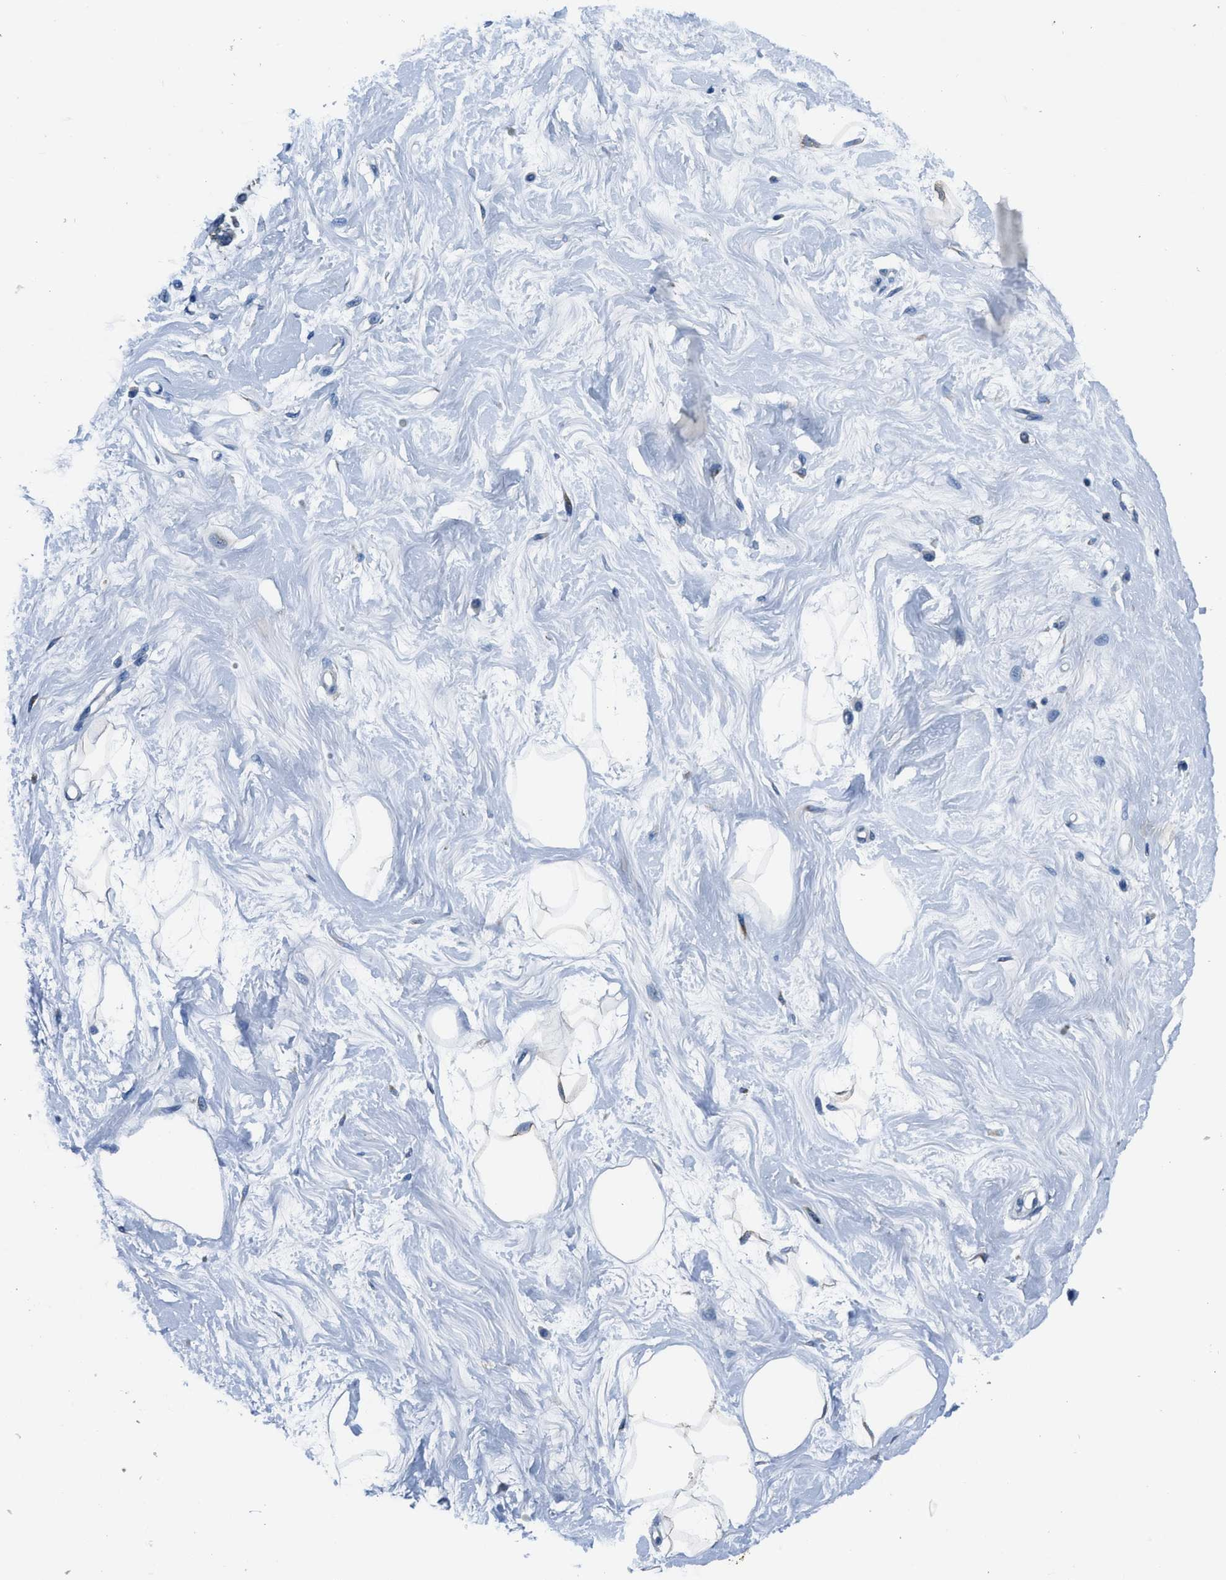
{"staining": {"intensity": "negative", "quantity": "none", "location": "none"}, "tissue": "breast", "cell_type": "Adipocytes", "image_type": "normal", "snomed": [{"axis": "morphology", "description": "Normal tissue, NOS"}, {"axis": "topography", "description": "Breast"}], "caption": "Adipocytes show no significant staining in unremarkable breast. The staining was performed using DAB to visualize the protein expression in brown, while the nuclei were stained in blue with hematoxylin (Magnification: 20x).", "gene": "GJA3", "patient": {"sex": "female", "age": 45}}